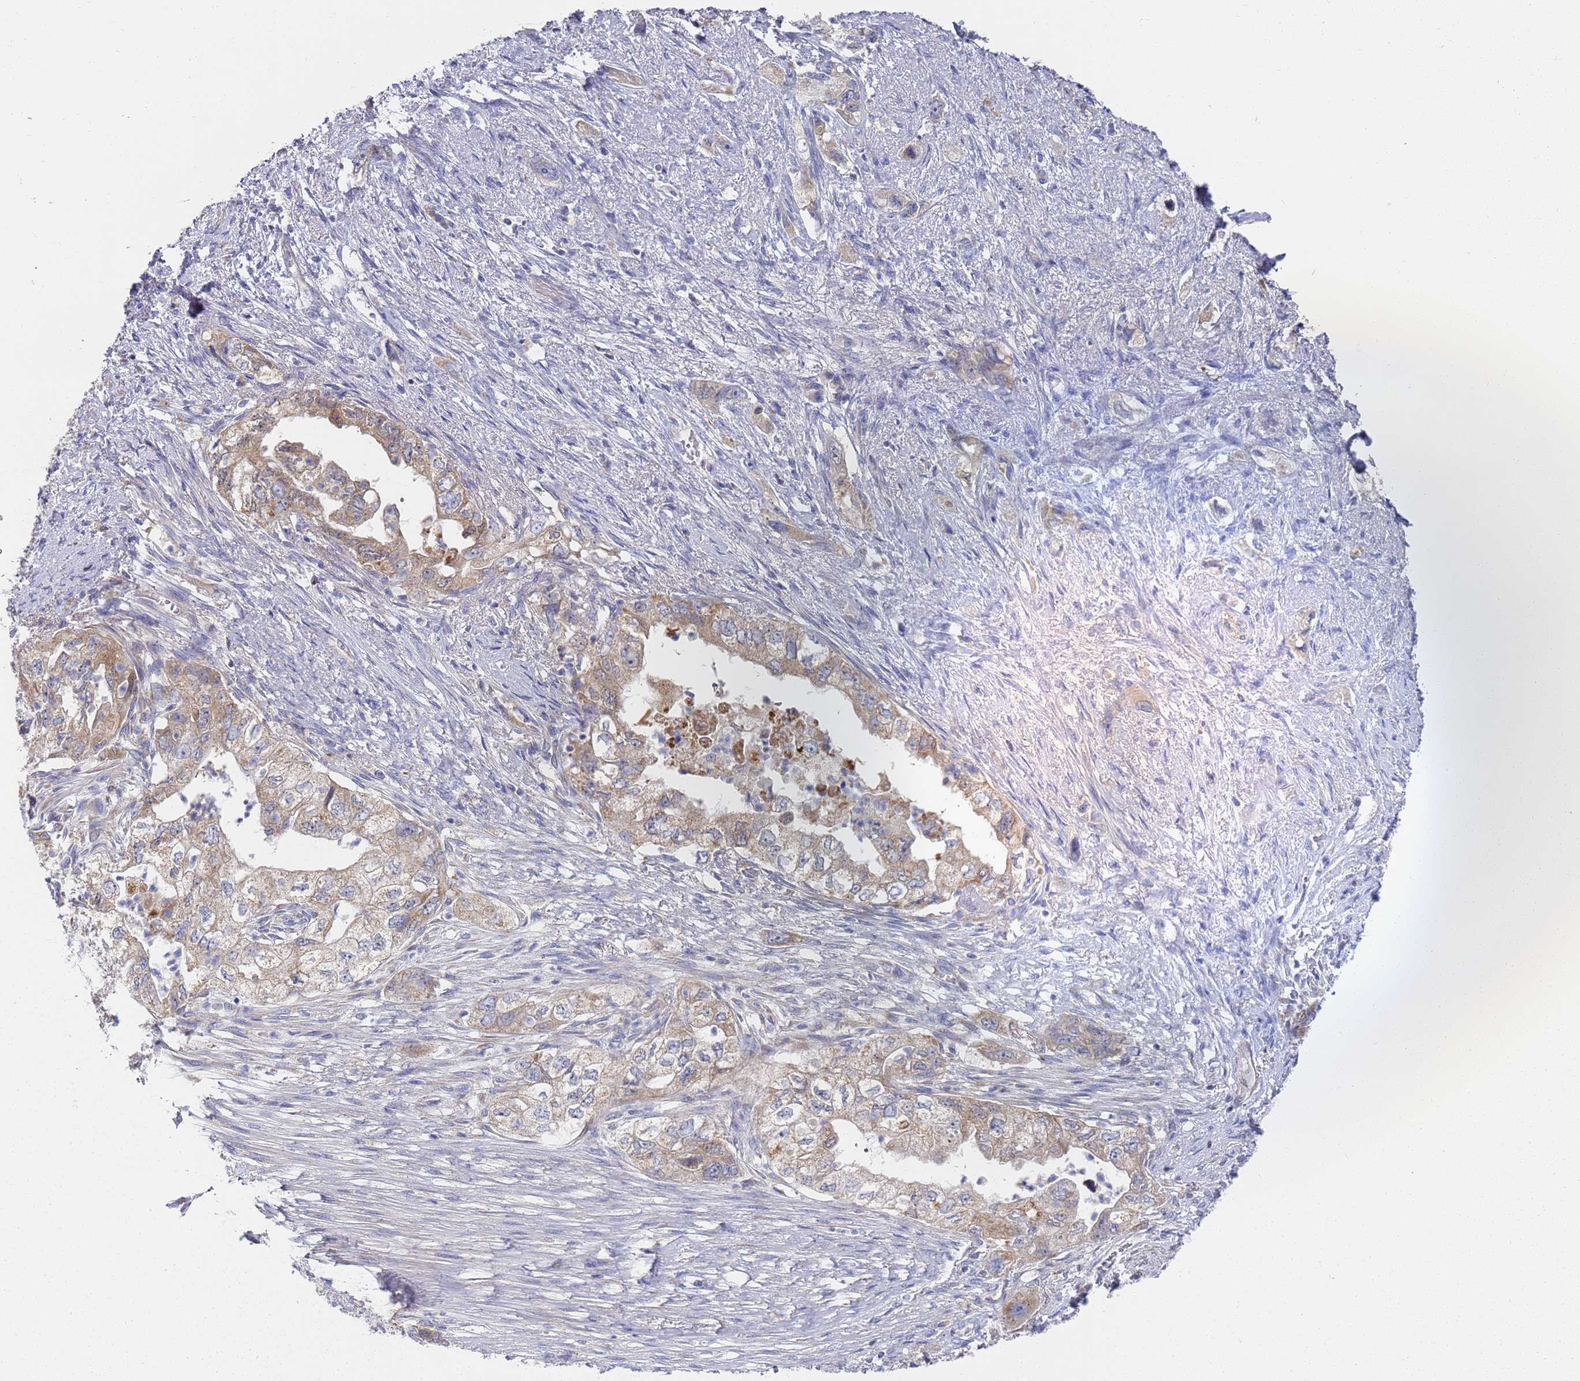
{"staining": {"intensity": "moderate", "quantity": ">75%", "location": "cytoplasmic/membranous"}, "tissue": "pancreatic cancer", "cell_type": "Tumor cells", "image_type": "cancer", "snomed": [{"axis": "morphology", "description": "Adenocarcinoma, NOS"}, {"axis": "topography", "description": "Pancreas"}], "caption": "Tumor cells display moderate cytoplasmic/membranous expression in approximately >75% of cells in pancreatic cancer (adenocarcinoma). (brown staining indicates protein expression, while blue staining denotes nuclei).", "gene": "SCAPER", "patient": {"sex": "female", "age": 73}}